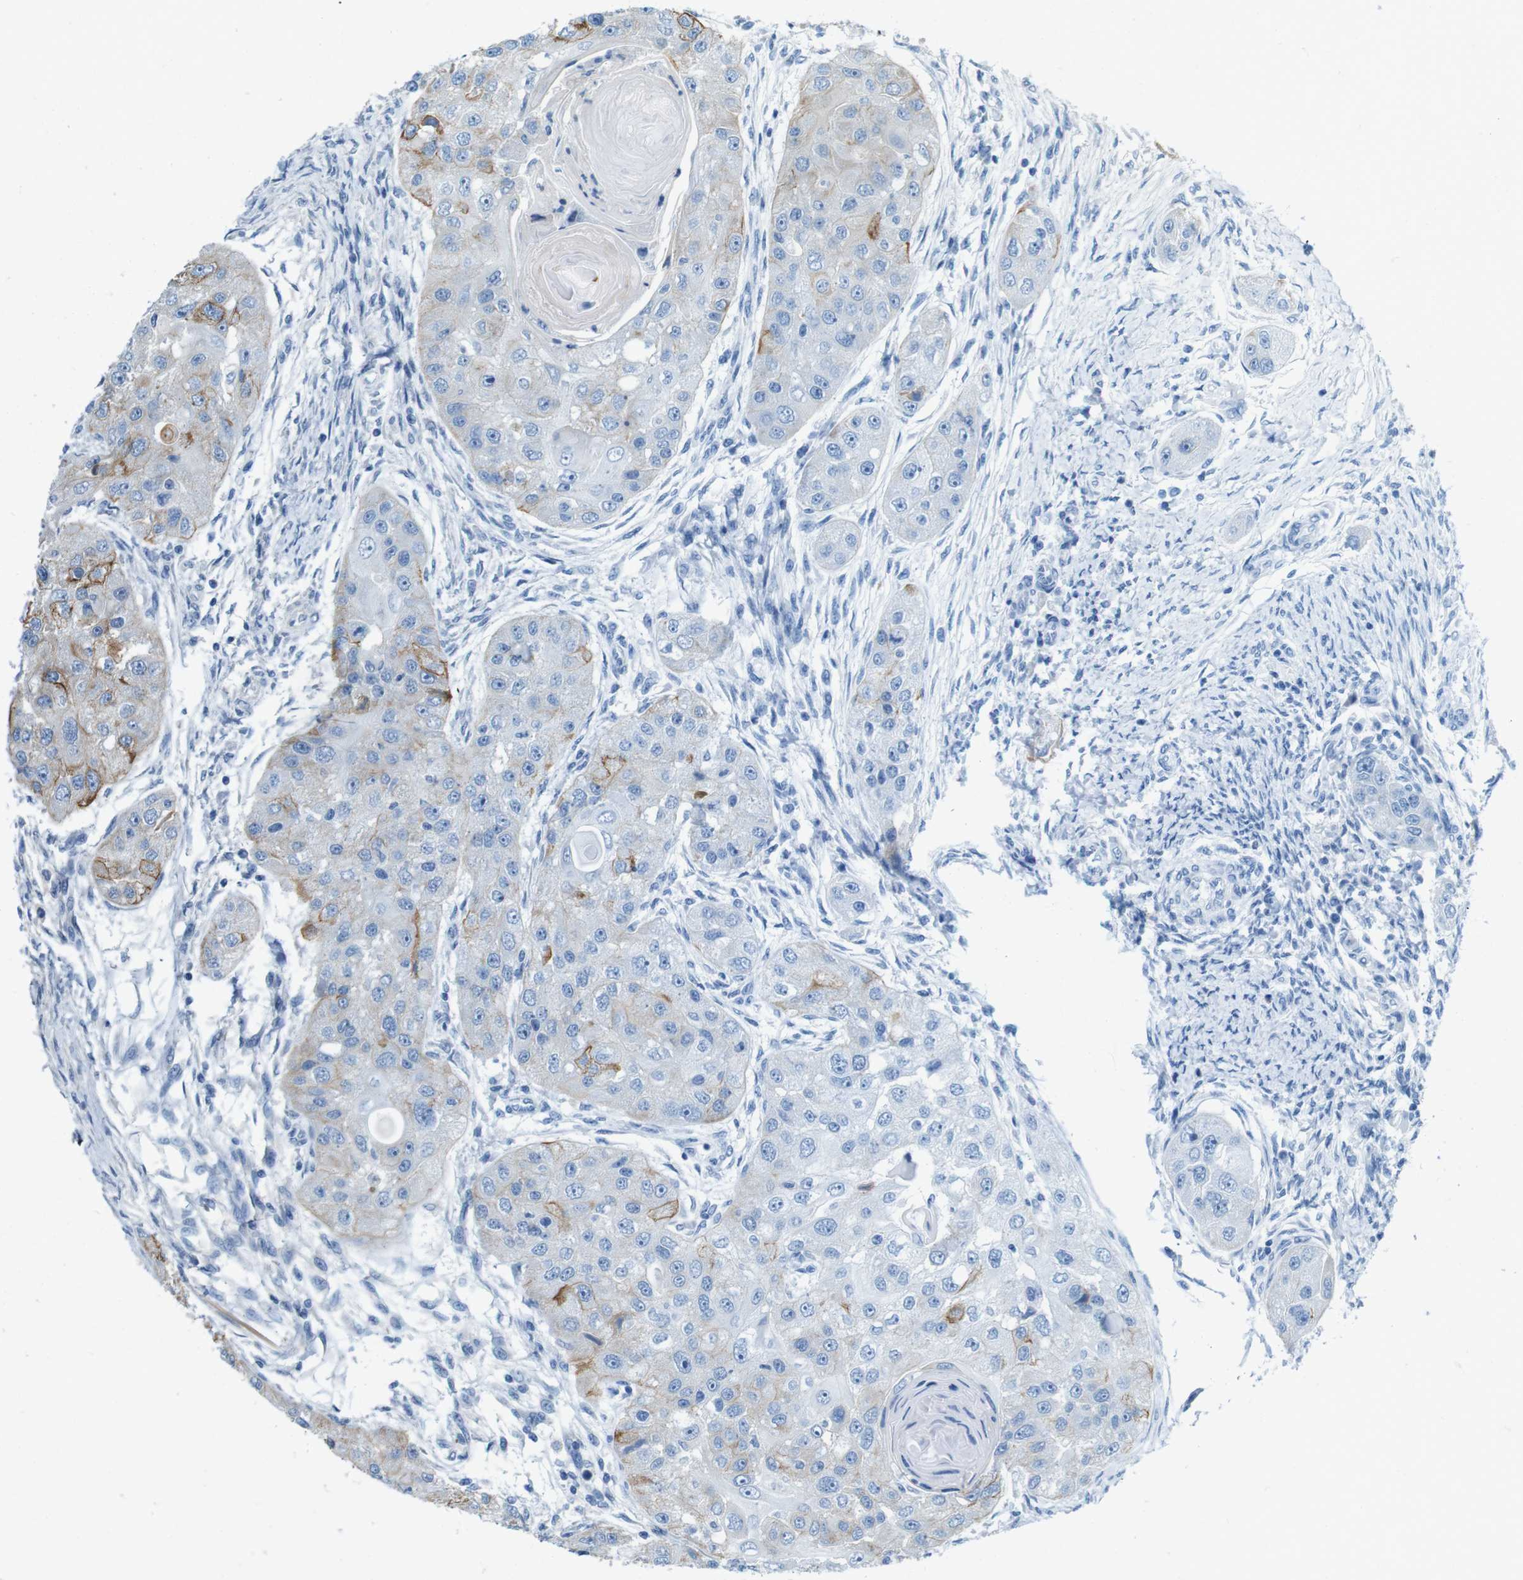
{"staining": {"intensity": "moderate", "quantity": "<25%", "location": "cytoplasmic/membranous"}, "tissue": "head and neck cancer", "cell_type": "Tumor cells", "image_type": "cancer", "snomed": [{"axis": "morphology", "description": "Normal tissue, NOS"}, {"axis": "morphology", "description": "Squamous cell carcinoma, NOS"}, {"axis": "topography", "description": "Skeletal muscle"}, {"axis": "topography", "description": "Head-Neck"}], "caption": "A micrograph of head and neck squamous cell carcinoma stained for a protein exhibits moderate cytoplasmic/membranous brown staining in tumor cells.", "gene": "SKI", "patient": {"sex": "male", "age": 51}}